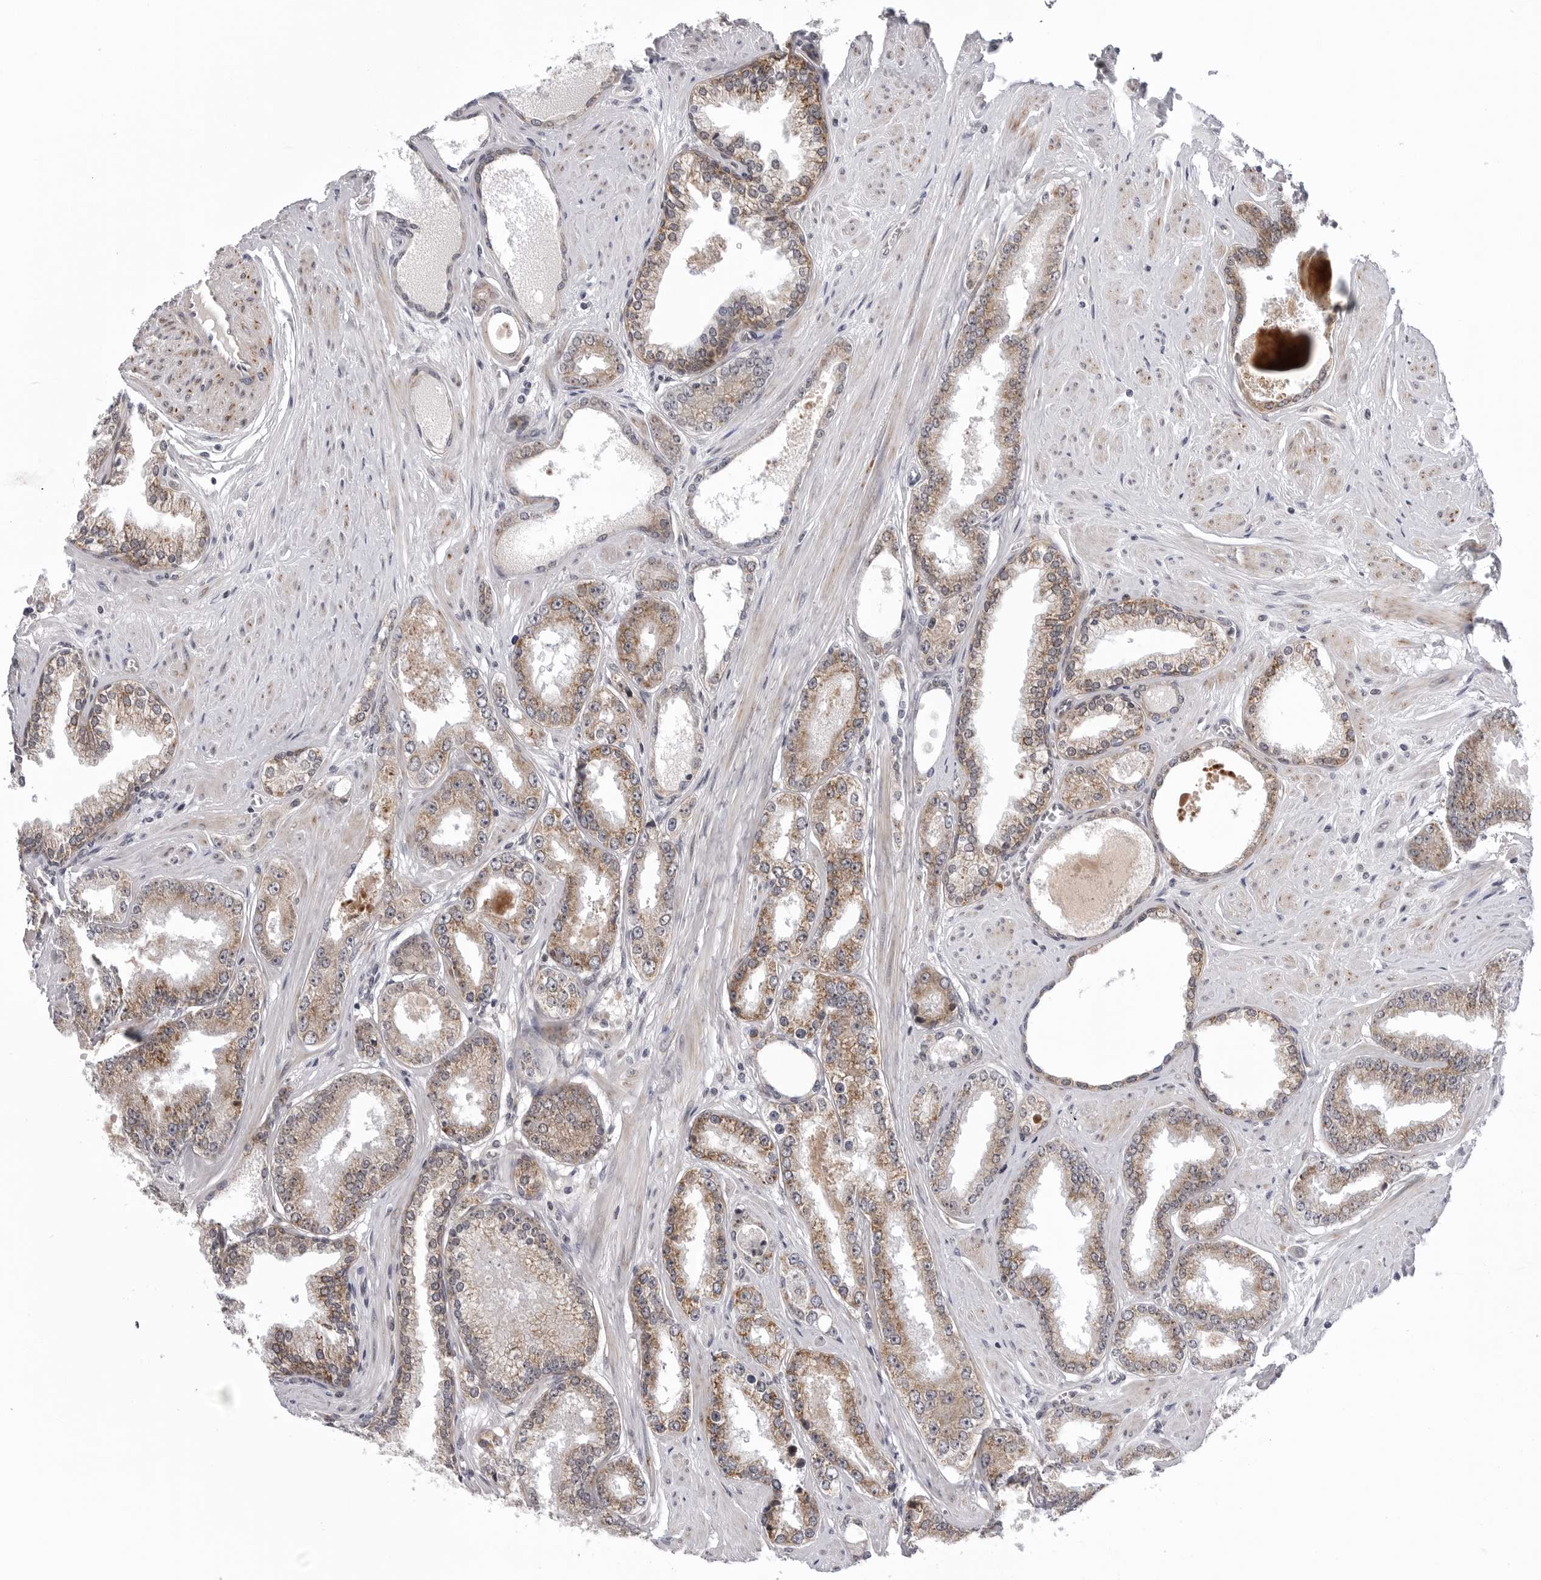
{"staining": {"intensity": "moderate", "quantity": ">75%", "location": "cytoplasmic/membranous"}, "tissue": "prostate cancer", "cell_type": "Tumor cells", "image_type": "cancer", "snomed": [{"axis": "morphology", "description": "Adenocarcinoma, Low grade"}, {"axis": "topography", "description": "Prostate"}], "caption": "Brown immunohistochemical staining in human prostate cancer (low-grade adenocarcinoma) displays moderate cytoplasmic/membranous positivity in about >75% of tumor cells. The staining was performed using DAB (3,3'-diaminobenzidine), with brown indicating positive protein expression. Nuclei are stained blue with hematoxylin.", "gene": "CDK20", "patient": {"sex": "male", "age": 62}}